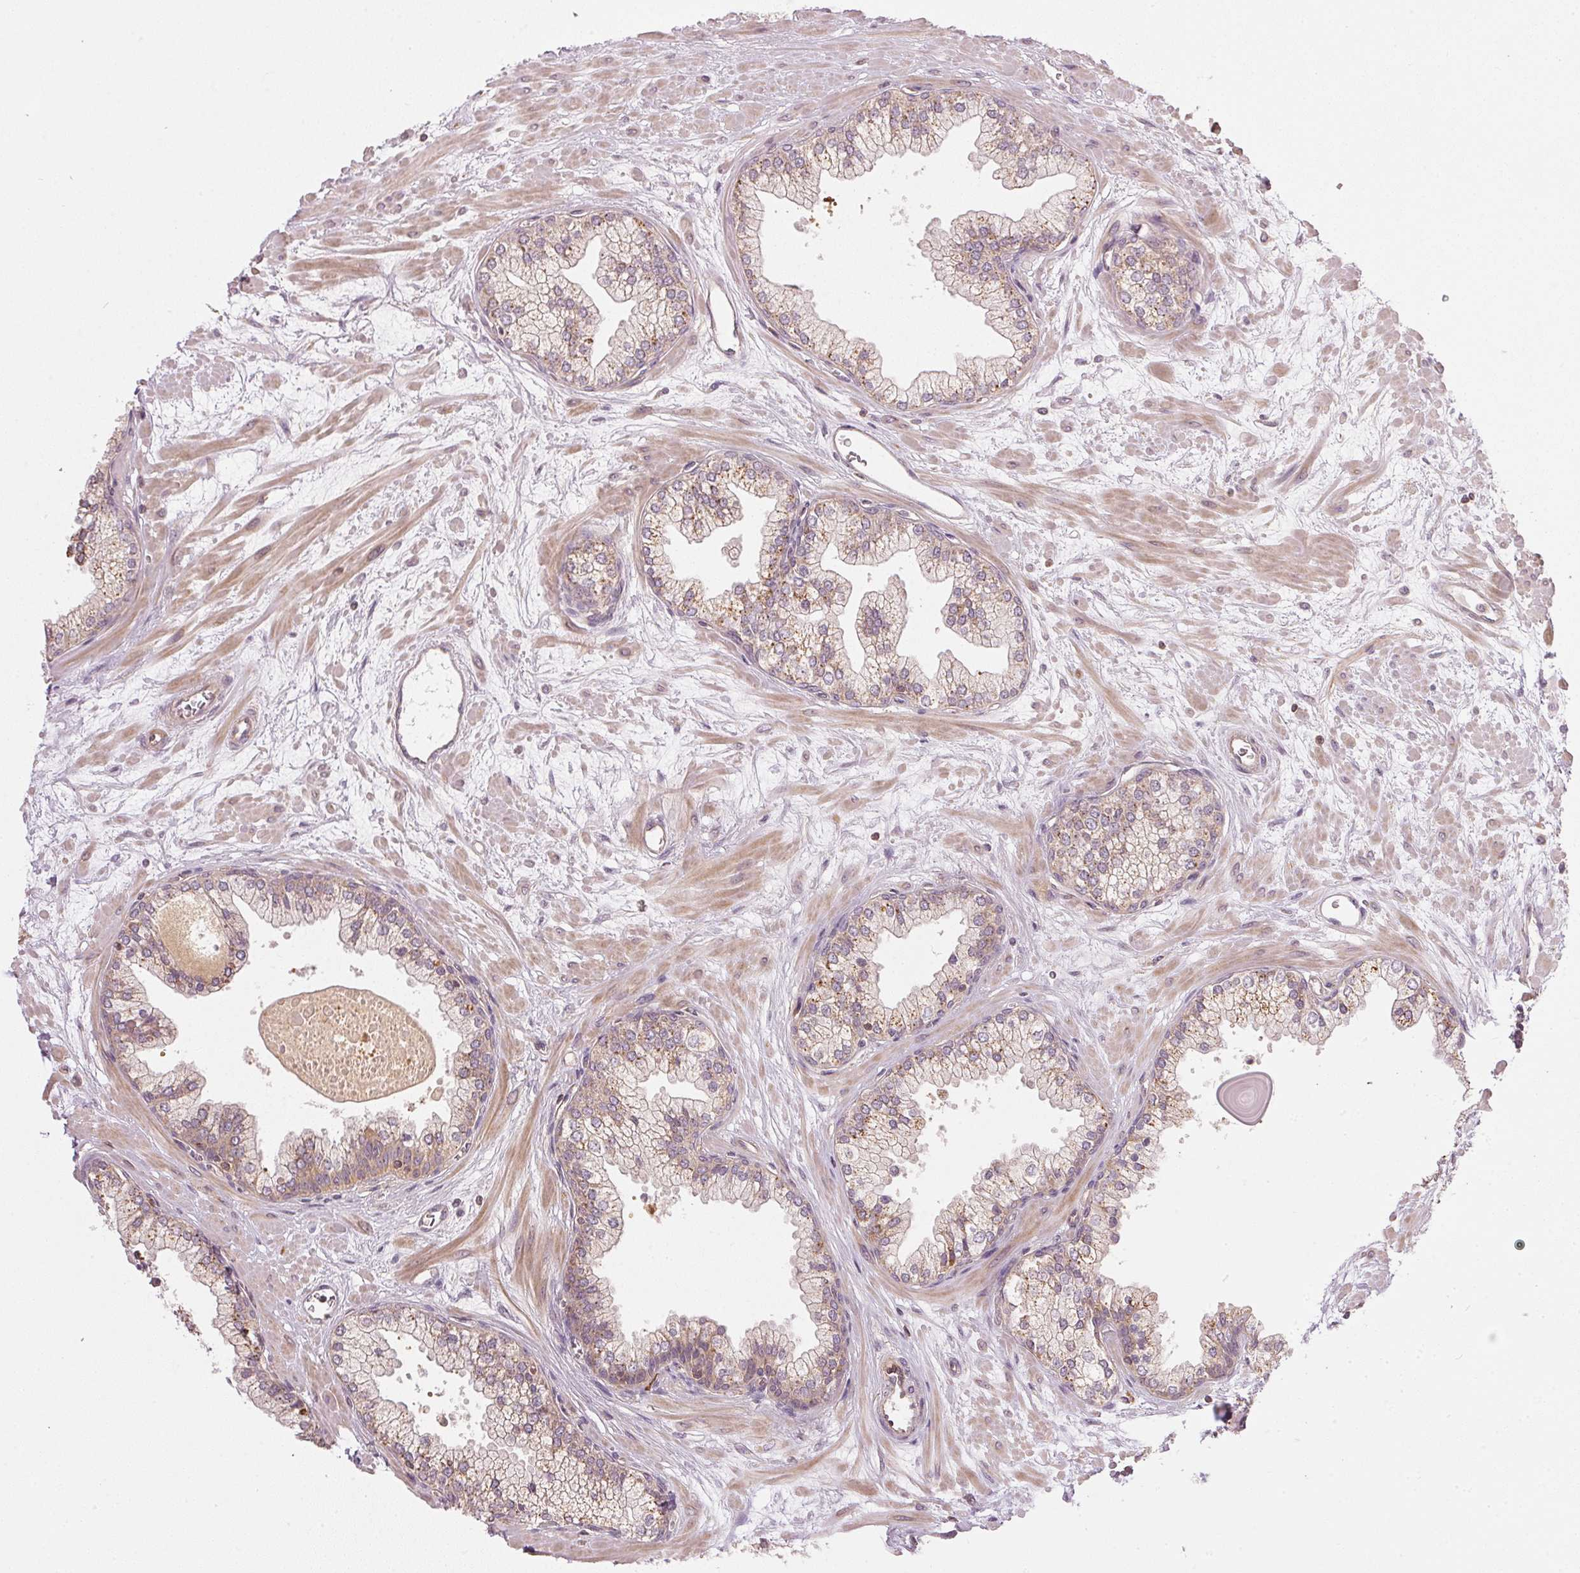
{"staining": {"intensity": "weak", "quantity": "25%-75%", "location": "cytoplasmic/membranous"}, "tissue": "prostate", "cell_type": "Glandular cells", "image_type": "normal", "snomed": [{"axis": "morphology", "description": "Normal tissue, NOS"}, {"axis": "topography", "description": "Prostate"}, {"axis": "topography", "description": "Peripheral nerve tissue"}], "caption": "Normal prostate exhibits weak cytoplasmic/membranous expression in approximately 25%-75% of glandular cells.", "gene": "NADK2", "patient": {"sex": "male", "age": 61}}